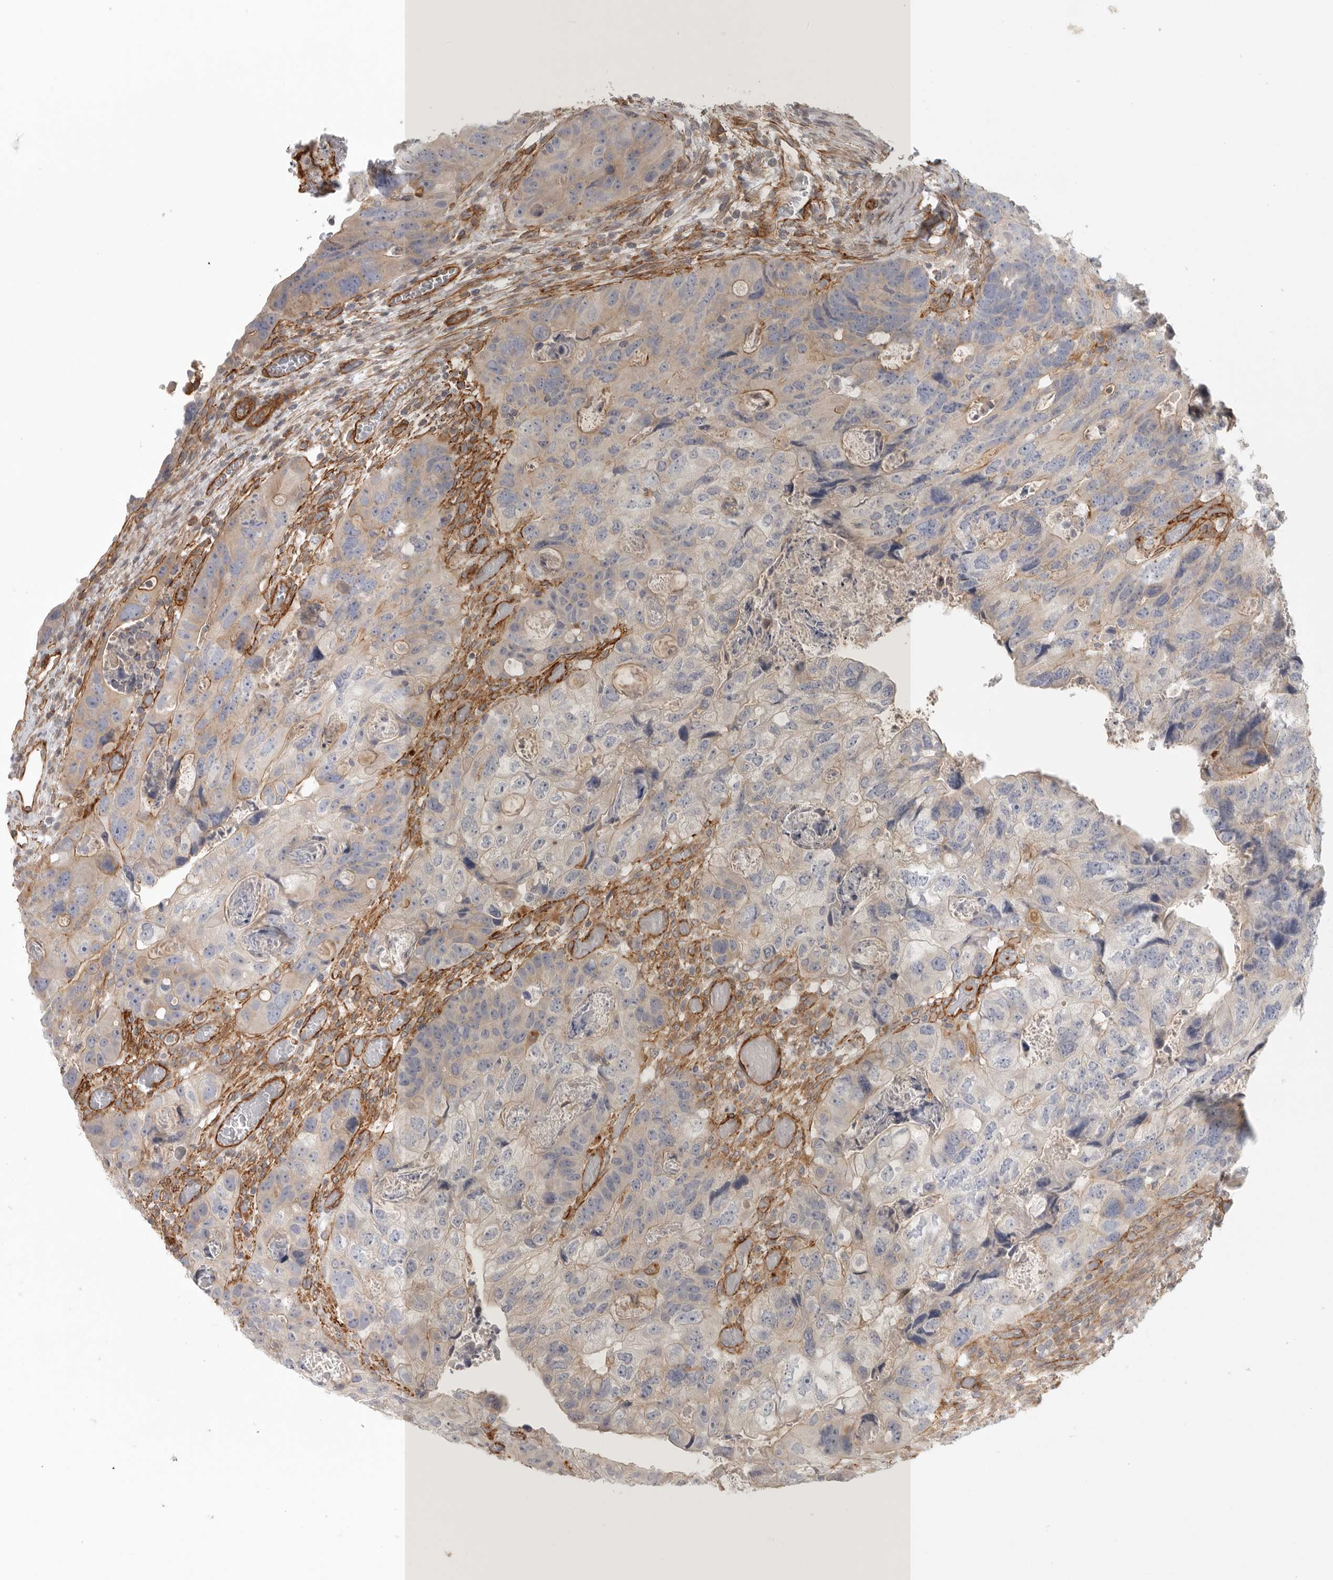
{"staining": {"intensity": "weak", "quantity": "<25%", "location": "cytoplasmic/membranous"}, "tissue": "colorectal cancer", "cell_type": "Tumor cells", "image_type": "cancer", "snomed": [{"axis": "morphology", "description": "Adenocarcinoma, NOS"}, {"axis": "topography", "description": "Rectum"}], "caption": "Immunohistochemistry of human colorectal cancer shows no expression in tumor cells.", "gene": "LONRF1", "patient": {"sex": "male", "age": 59}}